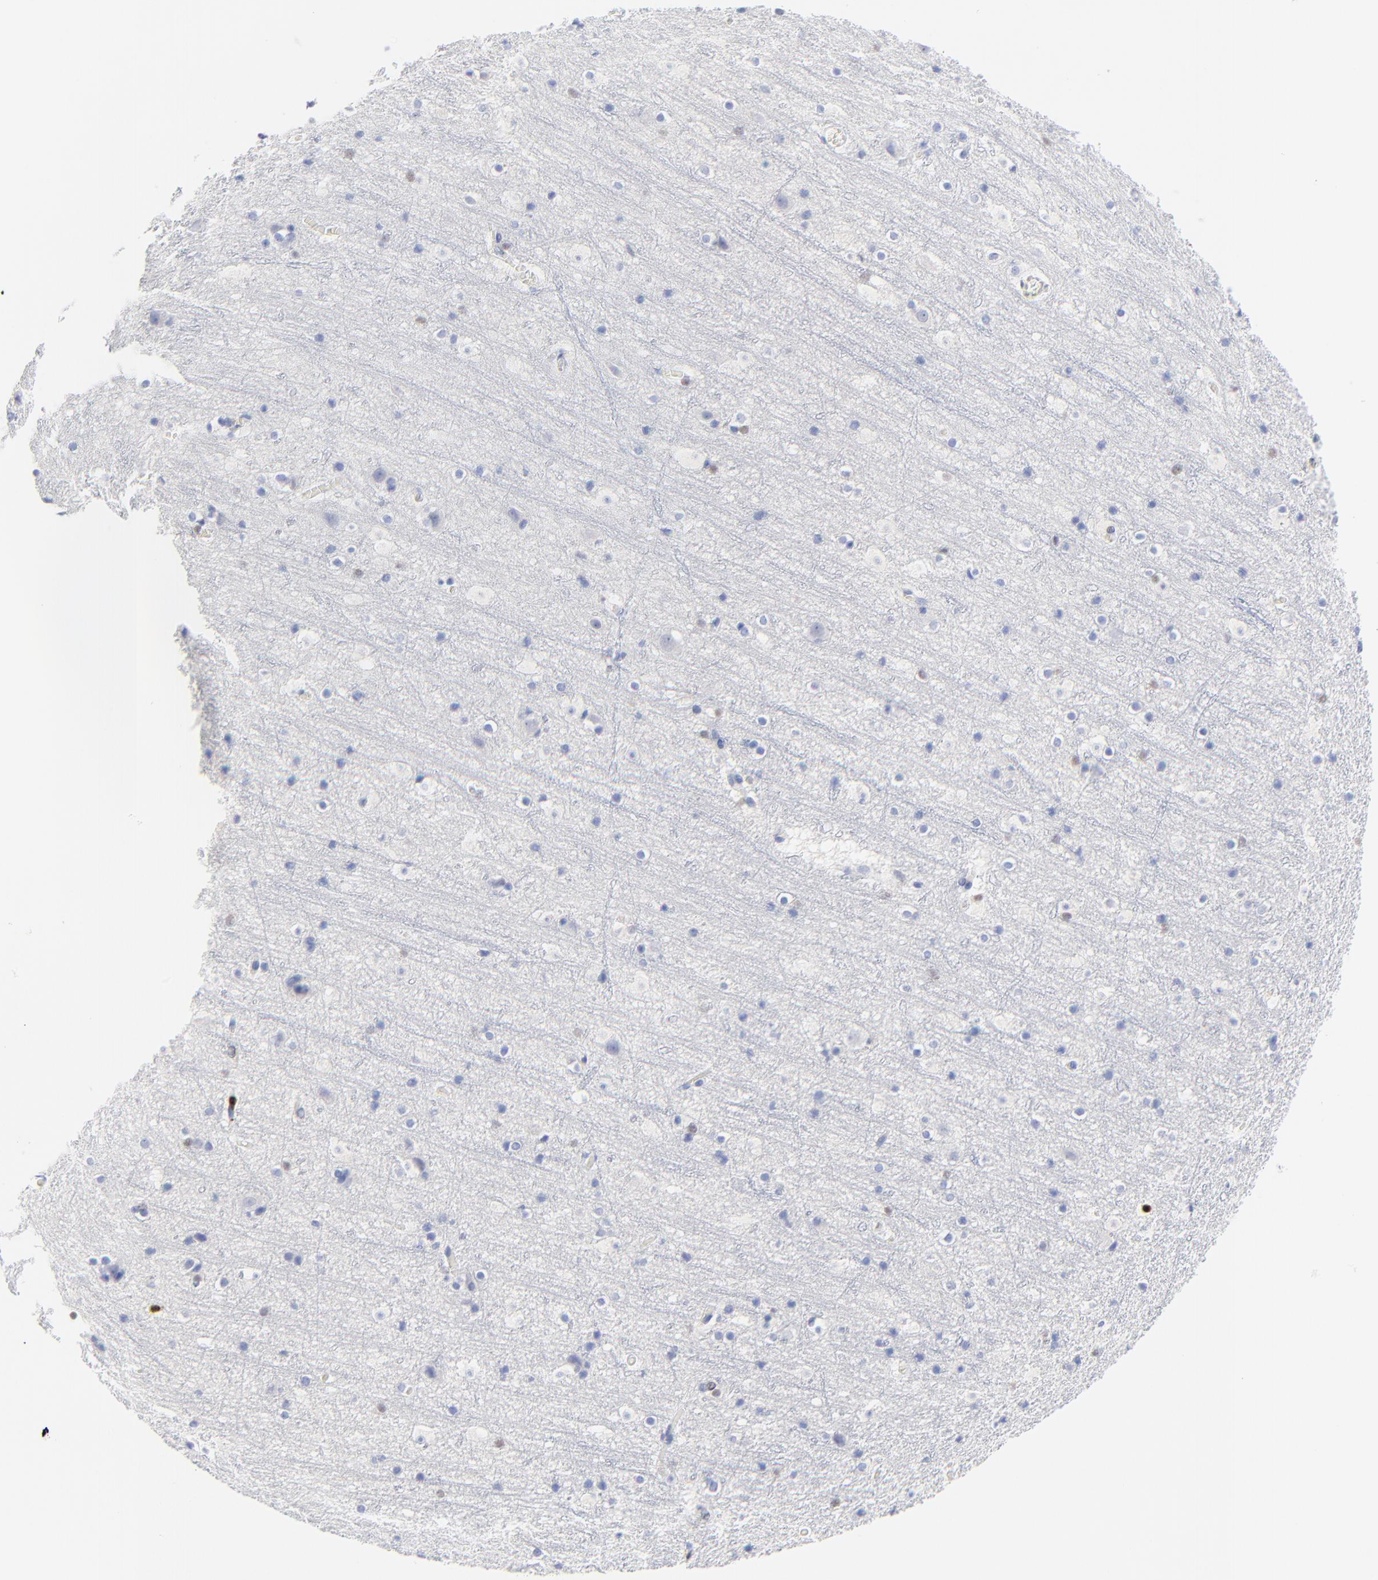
{"staining": {"intensity": "negative", "quantity": "none", "location": "none"}, "tissue": "cerebral cortex", "cell_type": "Endothelial cells", "image_type": "normal", "snomed": [{"axis": "morphology", "description": "Normal tissue, NOS"}, {"axis": "topography", "description": "Cerebral cortex"}], "caption": "High power microscopy micrograph of an IHC photomicrograph of normal cerebral cortex, revealing no significant expression in endothelial cells.", "gene": "ZAP70", "patient": {"sex": "male", "age": 45}}